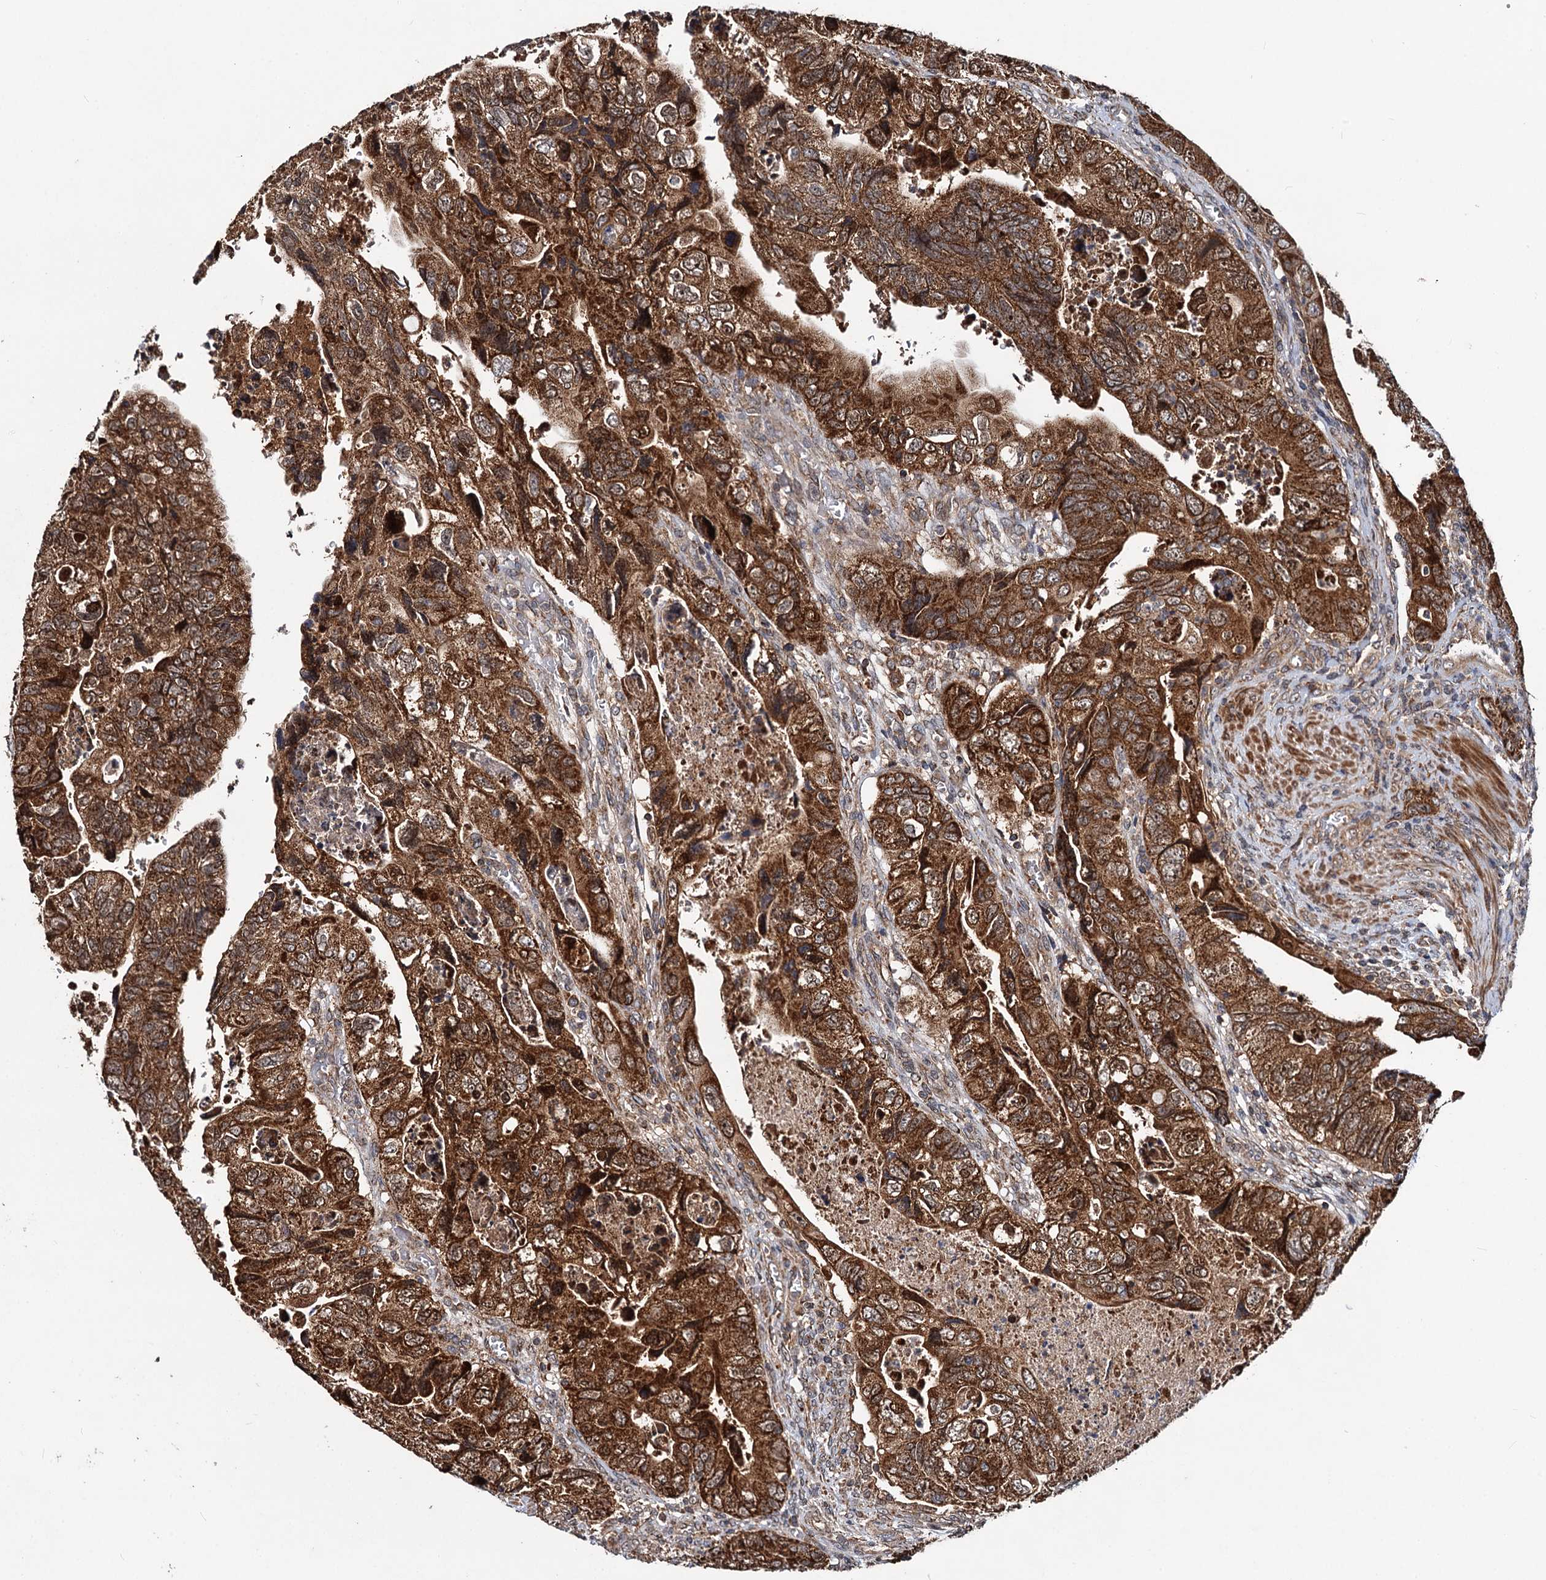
{"staining": {"intensity": "strong", "quantity": ">75%", "location": "cytoplasmic/membranous"}, "tissue": "colorectal cancer", "cell_type": "Tumor cells", "image_type": "cancer", "snomed": [{"axis": "morphology", "description": "Adenocarcinoma, NOS"}, {"axis": "topography", "description": "Rectum"}], "caption": "The histopathology image reveals staining of colorectal adenocarcinoma, revealing strong cytoplasmic/membranous protein staining (brown color) within tumor cells.", "gene": "CEP76", "patient": {"sex": "male", "age": 63}}